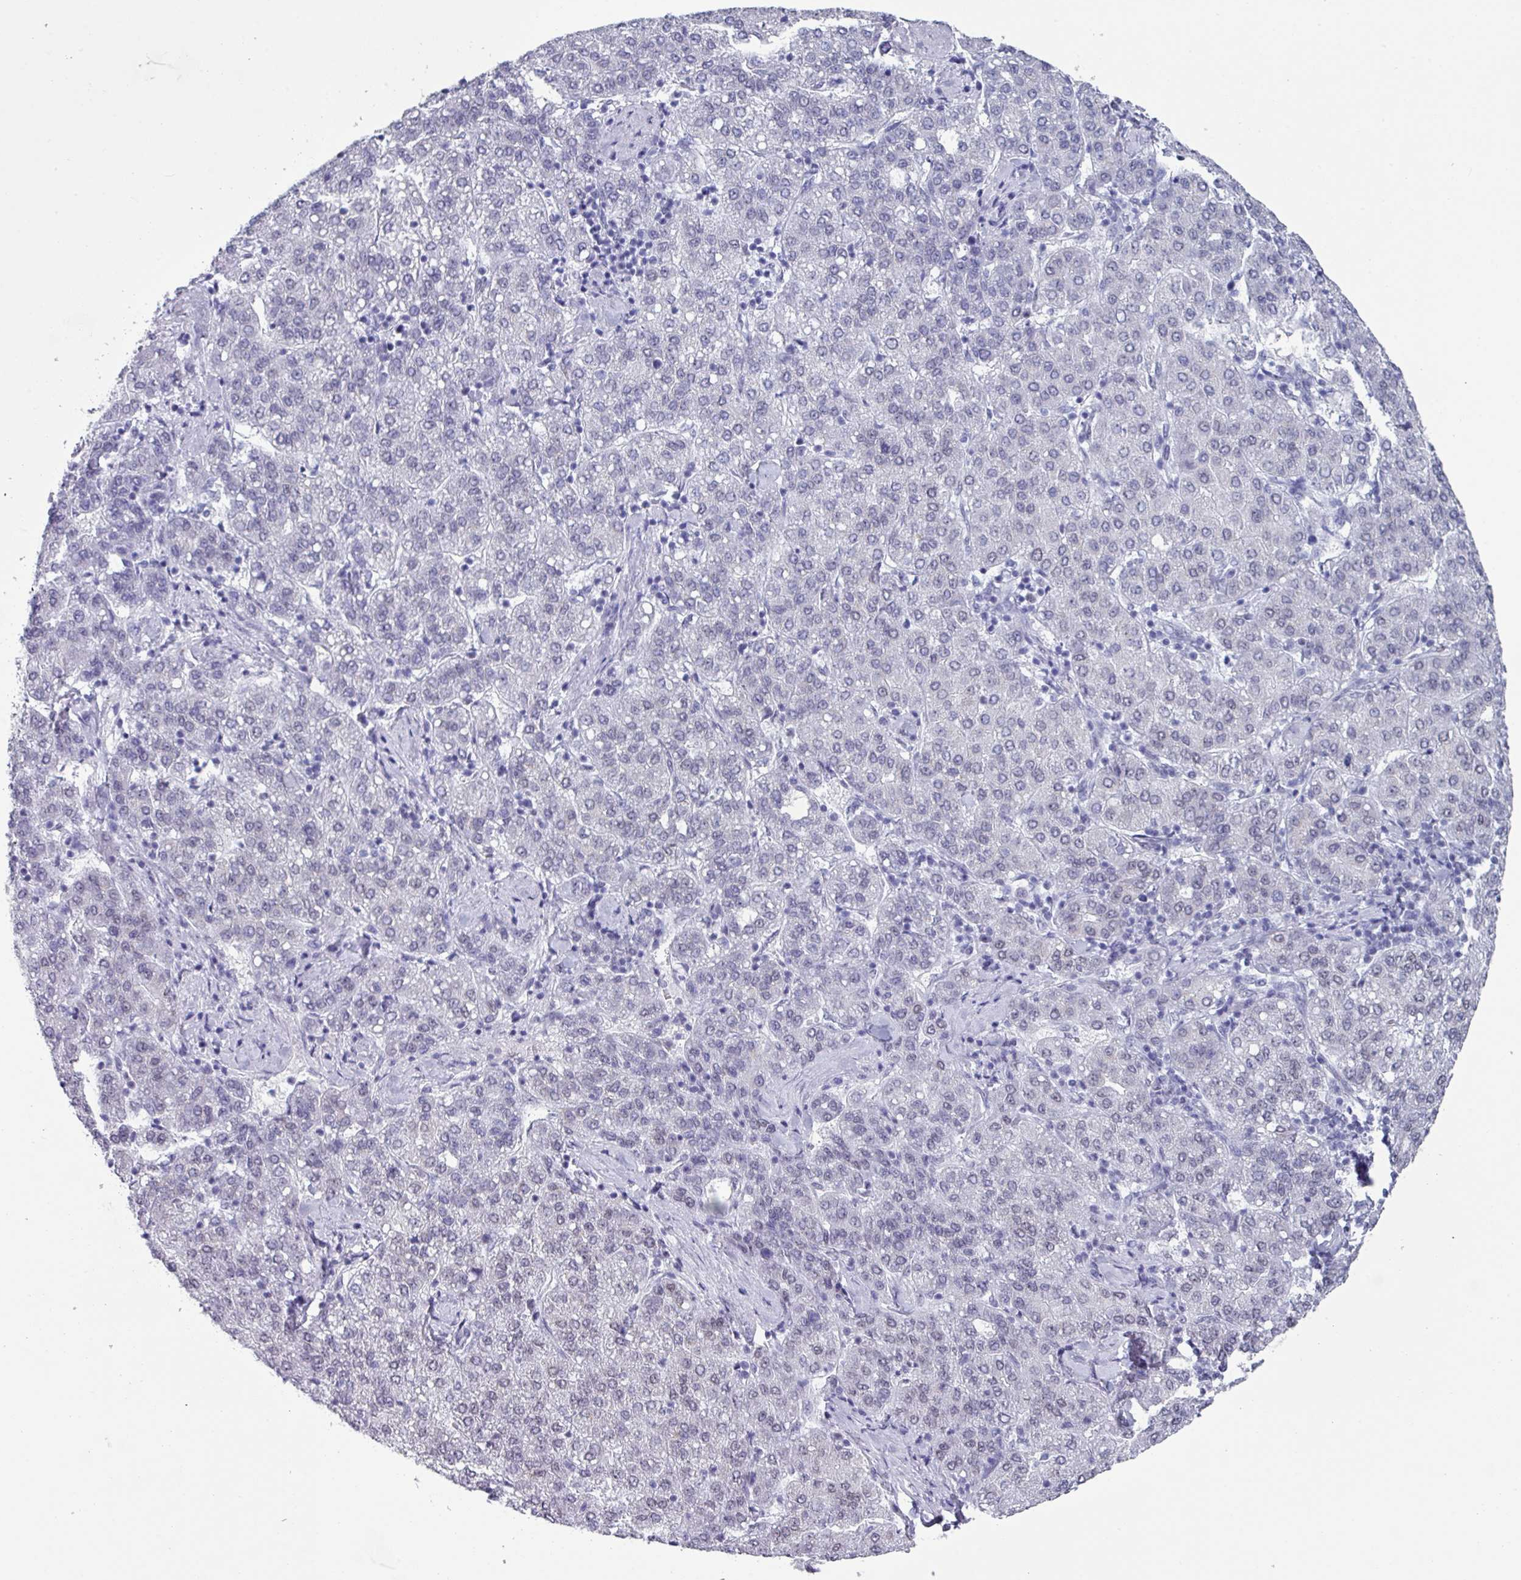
{"staining": {"intensity": "negative", "quantity": "none", "location": "none"}, "tissue": "liver cancer", "cell_type": "Tumor cells", "image_type": "cancer", "snomed": [{"axis": "morphology", "description": "Carcinoma, Hepatocellular, NOS"}, {"axis": "topography", "description": "Liver"}], "caption": "Hepatocellular carcinoma (liver) was stained to show a protein in brown. There is no significant staining in tumor cells. (DAB (3,3'-diaminobenzidine) immunohistochemistry (IHC) visualized using brightfield microscopy, high magnification).", "gene": "PUF60", "patient": {"sex": "male", "age": 65}}